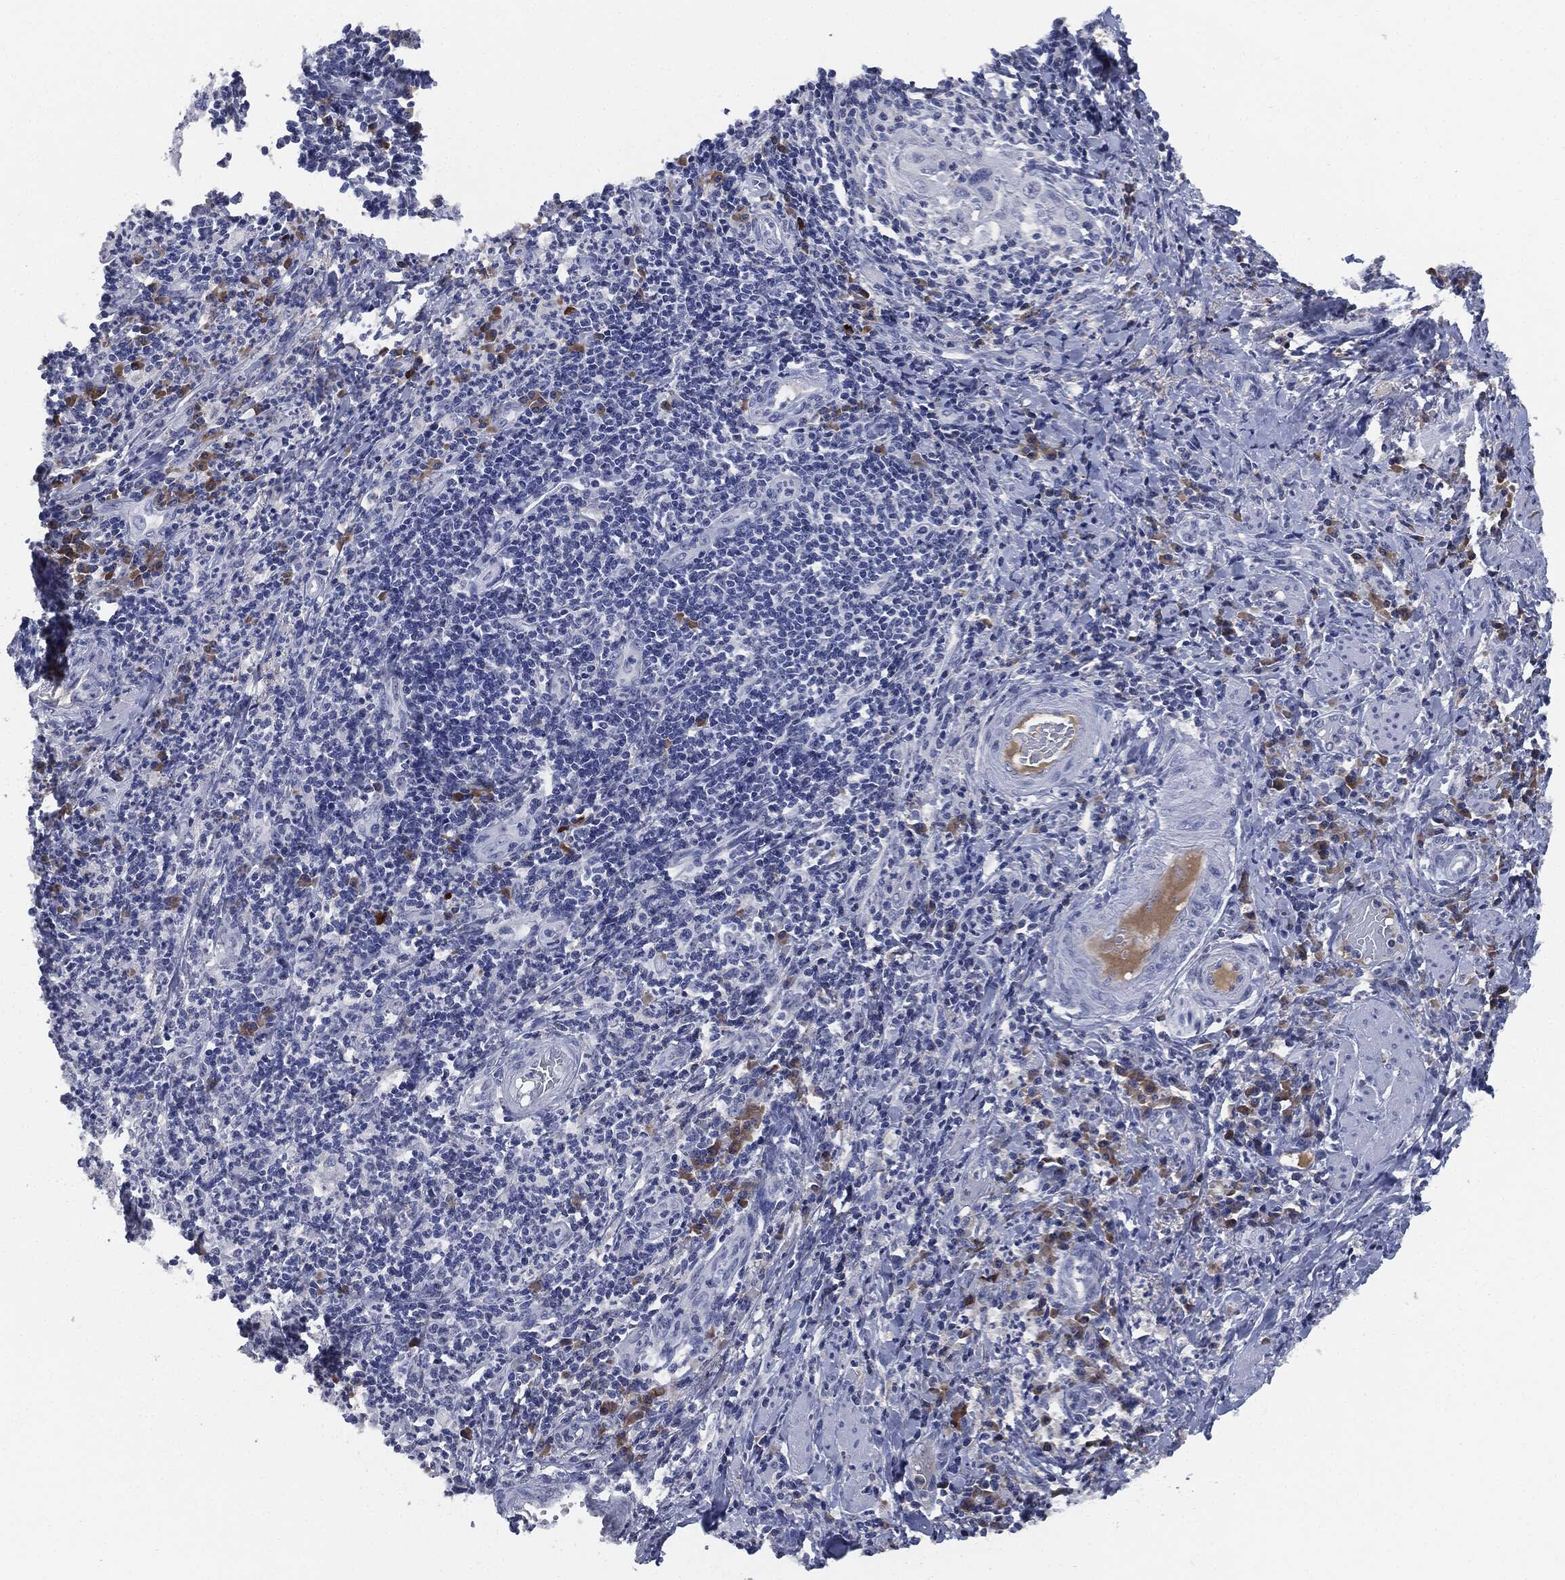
{"staining": {"intensity": "weak", "quantity": "<25%", "location": "cytoplasmic/membranous"}, "tissue": "cervical cancer", "cell_type": "Tumor cells", "image_type": "cancer", "snomed": [{"axis": "morphology", "description": "Squamous cell carcinoma, NOS"}, {"axis": "topography", "description": "Cervix"}], "caption": "The IHC image has no significant staining in tumor cells of squamous cell carcinoma (cervical) tissue.", "gene": "SIGLEC7", "patient": {"sex": "female", "age": 26}}